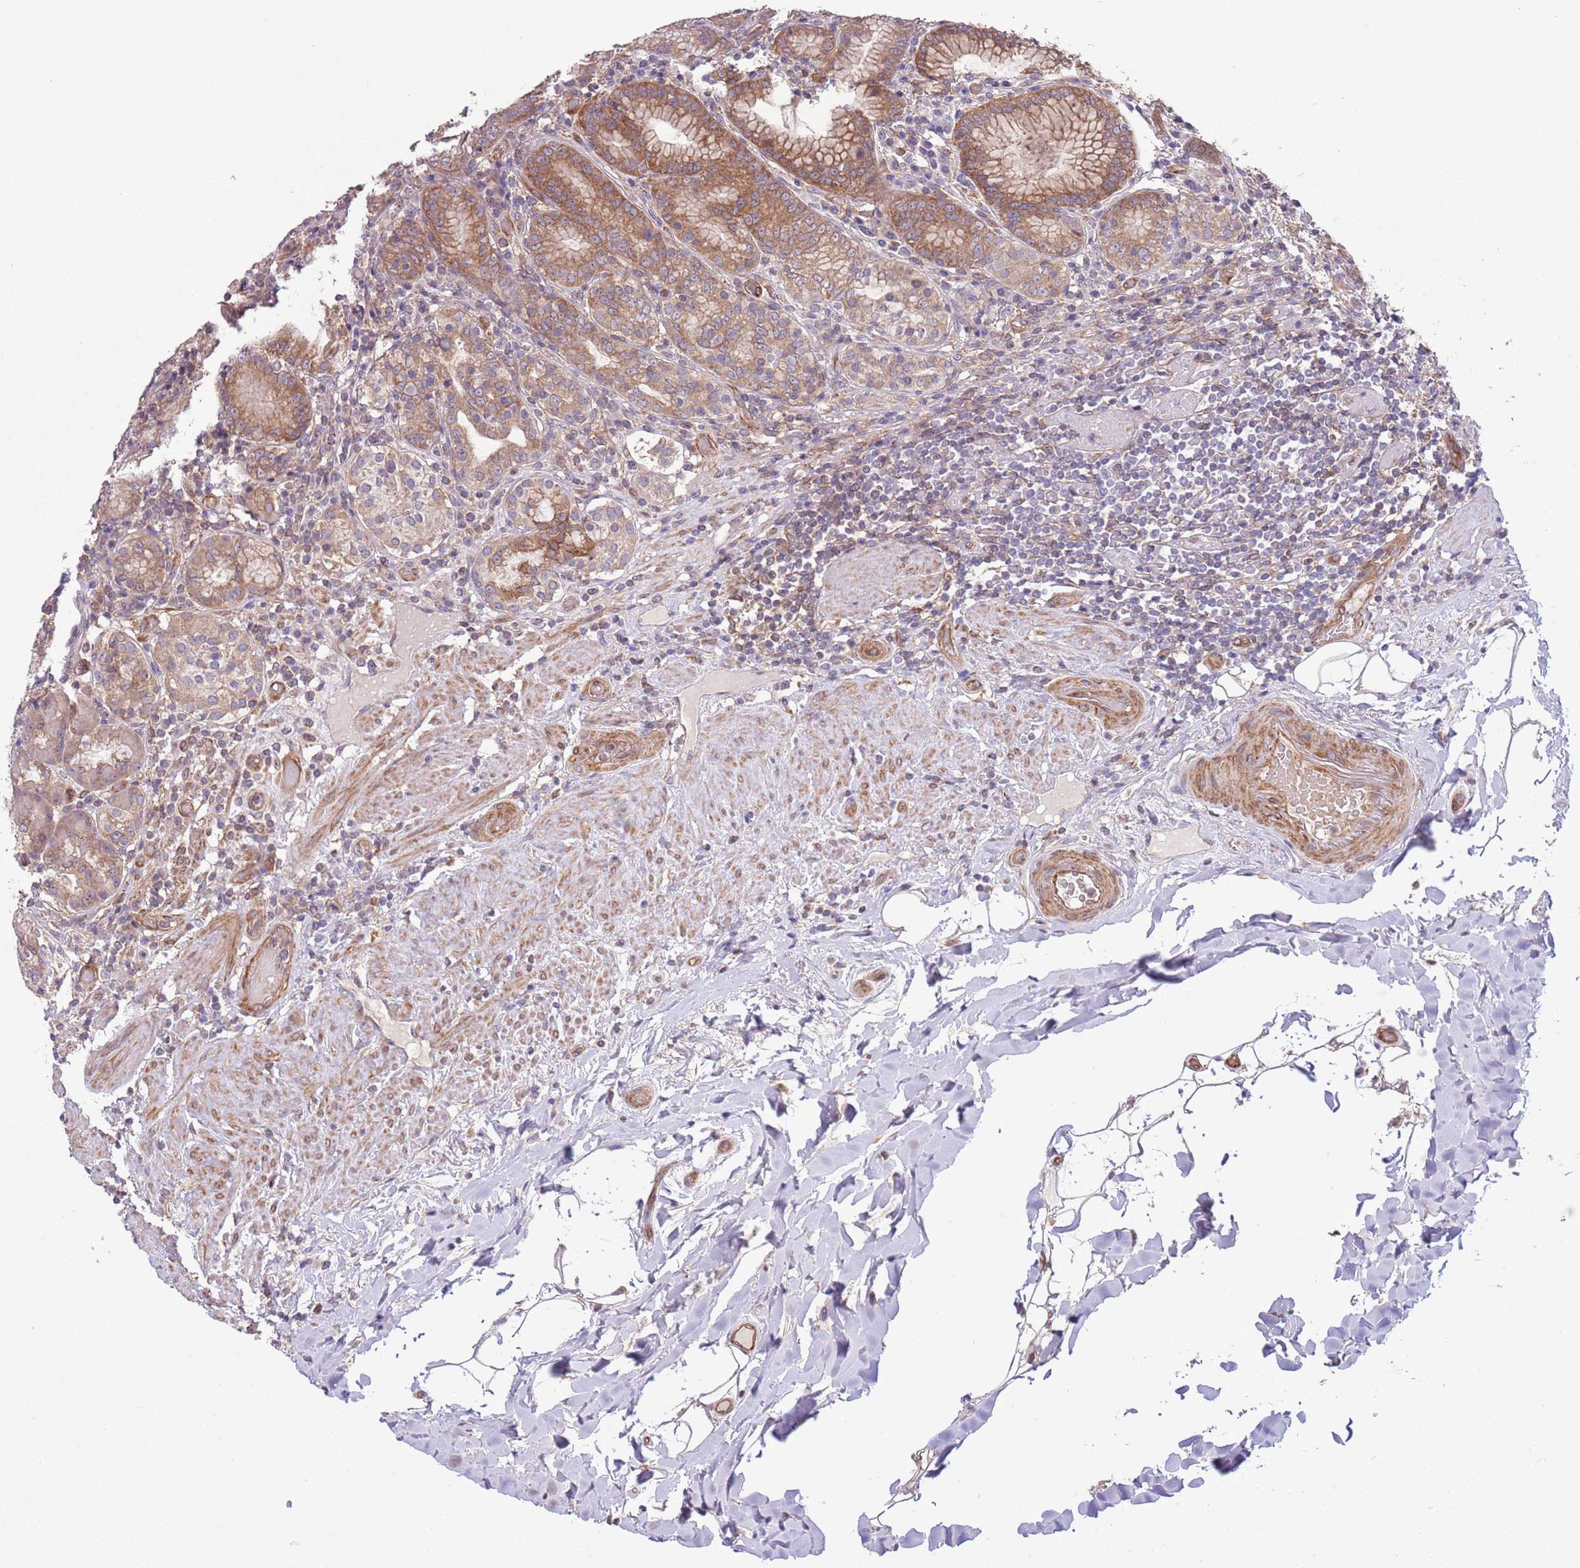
{"staining": {"intensity": "strong", "quantity": ">75%", "location": "cytoplasmic/membranous"}, "tissue": "stomach", "cell_type": "Glandular cells", "image_type": "normal", "snomed": [{"axis": "morphology", "description": "Normal tissue, NOS"}, {"axis": "topography", "description": "Stomach, upper"}, {"axis": "topography", "description": "Stomach, lower"}], "caption": "An immunohistochemistry image of normal tissue is shown. Protein staining in brown shows strong cytoplasmic/membranous positivity in stomach within glandular cells. Using DAB (3,3'-diaminobenzidine) (brown) and hematoxylin (blue) stains, captured at high magnification using brightfield microscopy.", "gene": "LPIN2", "patient": {"sex": "female", "age": 76}}